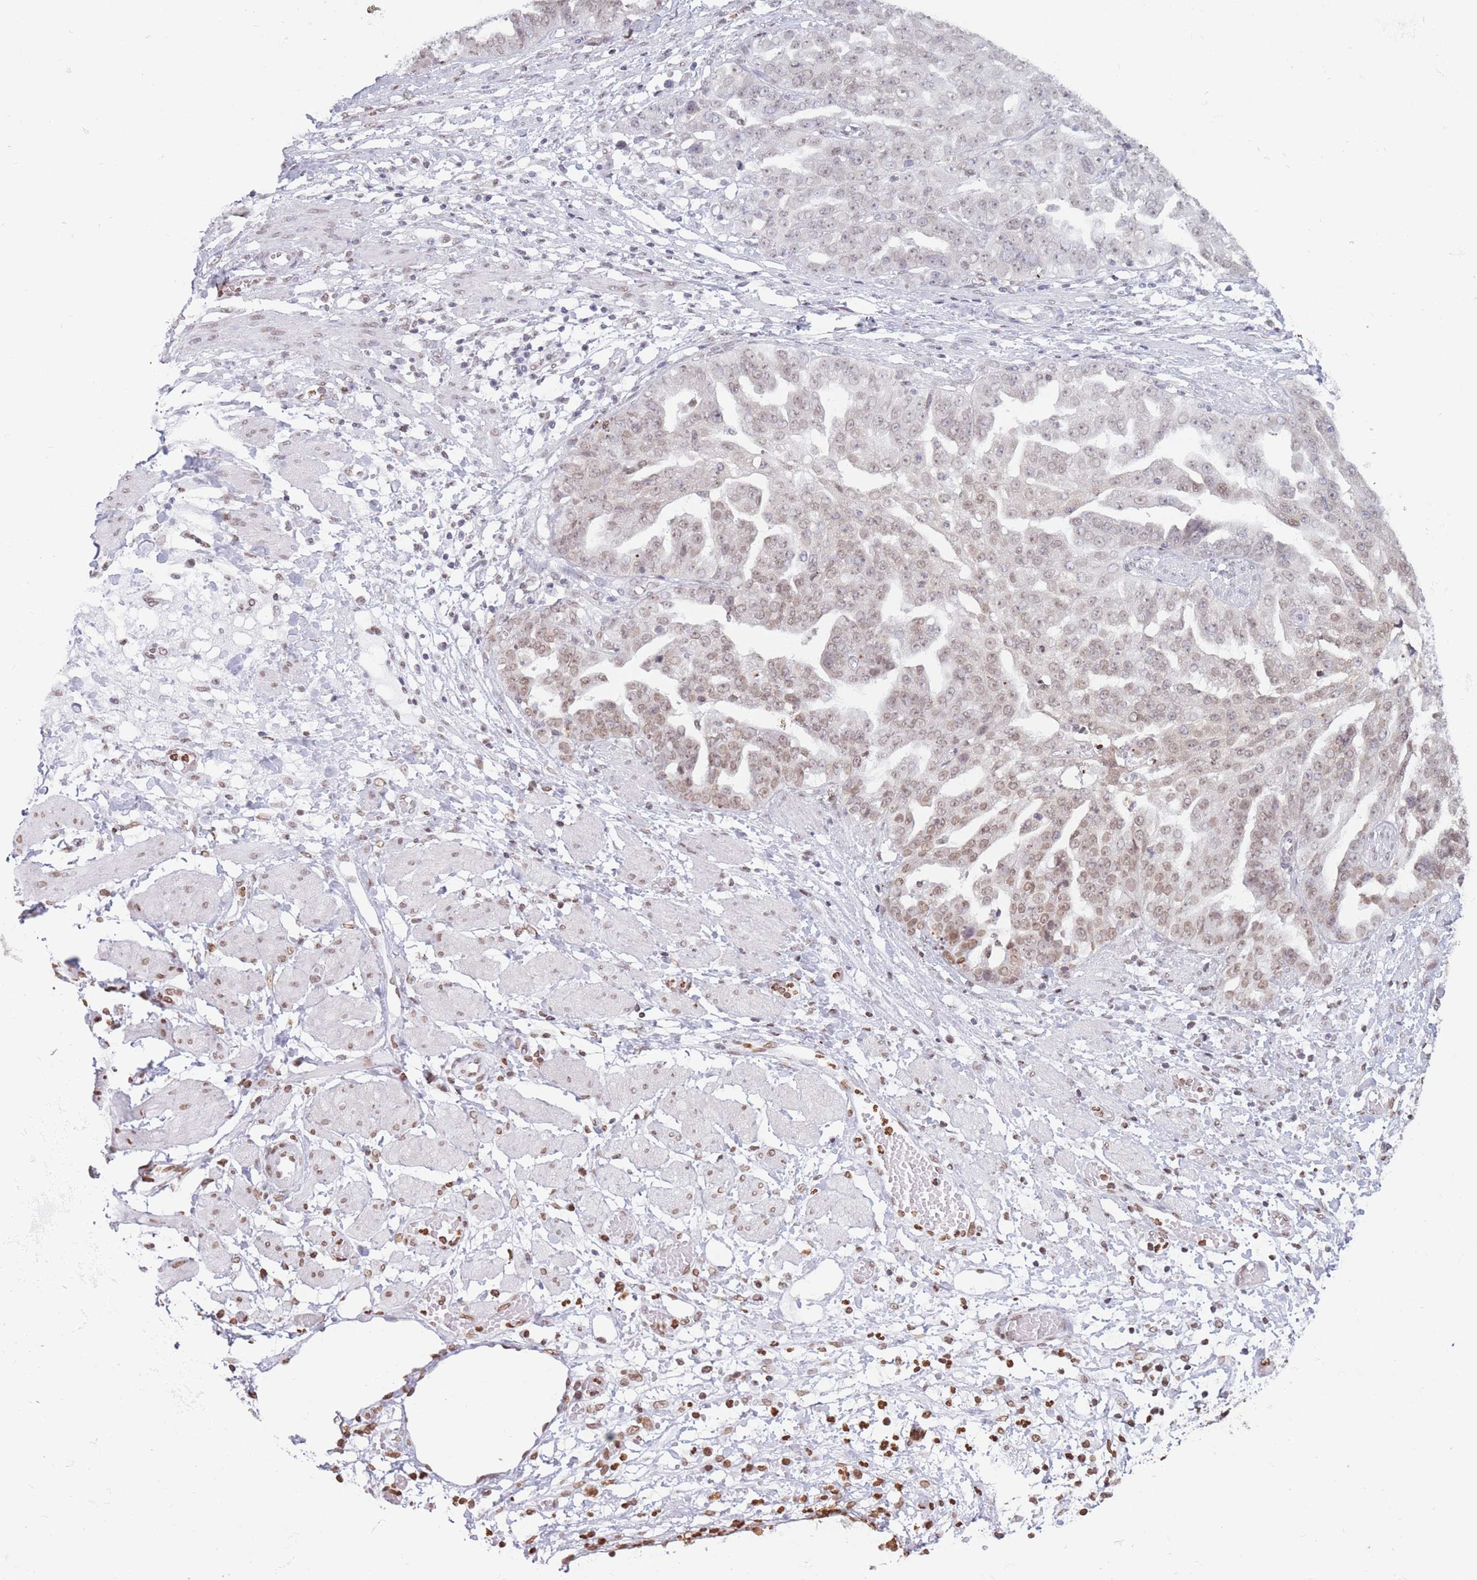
{"staining": {"intensity": "moderate", "quantity": "25%-75%", "location": "nuclear"}, "tissue": "ovarian cancer", "cell_type": "Tumor cells", "image_type": "cancer", "snomed": [{"axis": "morphology", "description": "Cystadenocarcinoma, serous, NOS"}, {"axis": "topography", "description": "Ovary"}], "caption": "Protein expression analysis of human serous cystadenocarcinoma (ovarian) reveals moderate nuclear staining in about 25%-75% of tumor cells.", "gene": "RYK", "patient": {"sex": "female", "age": 58}}